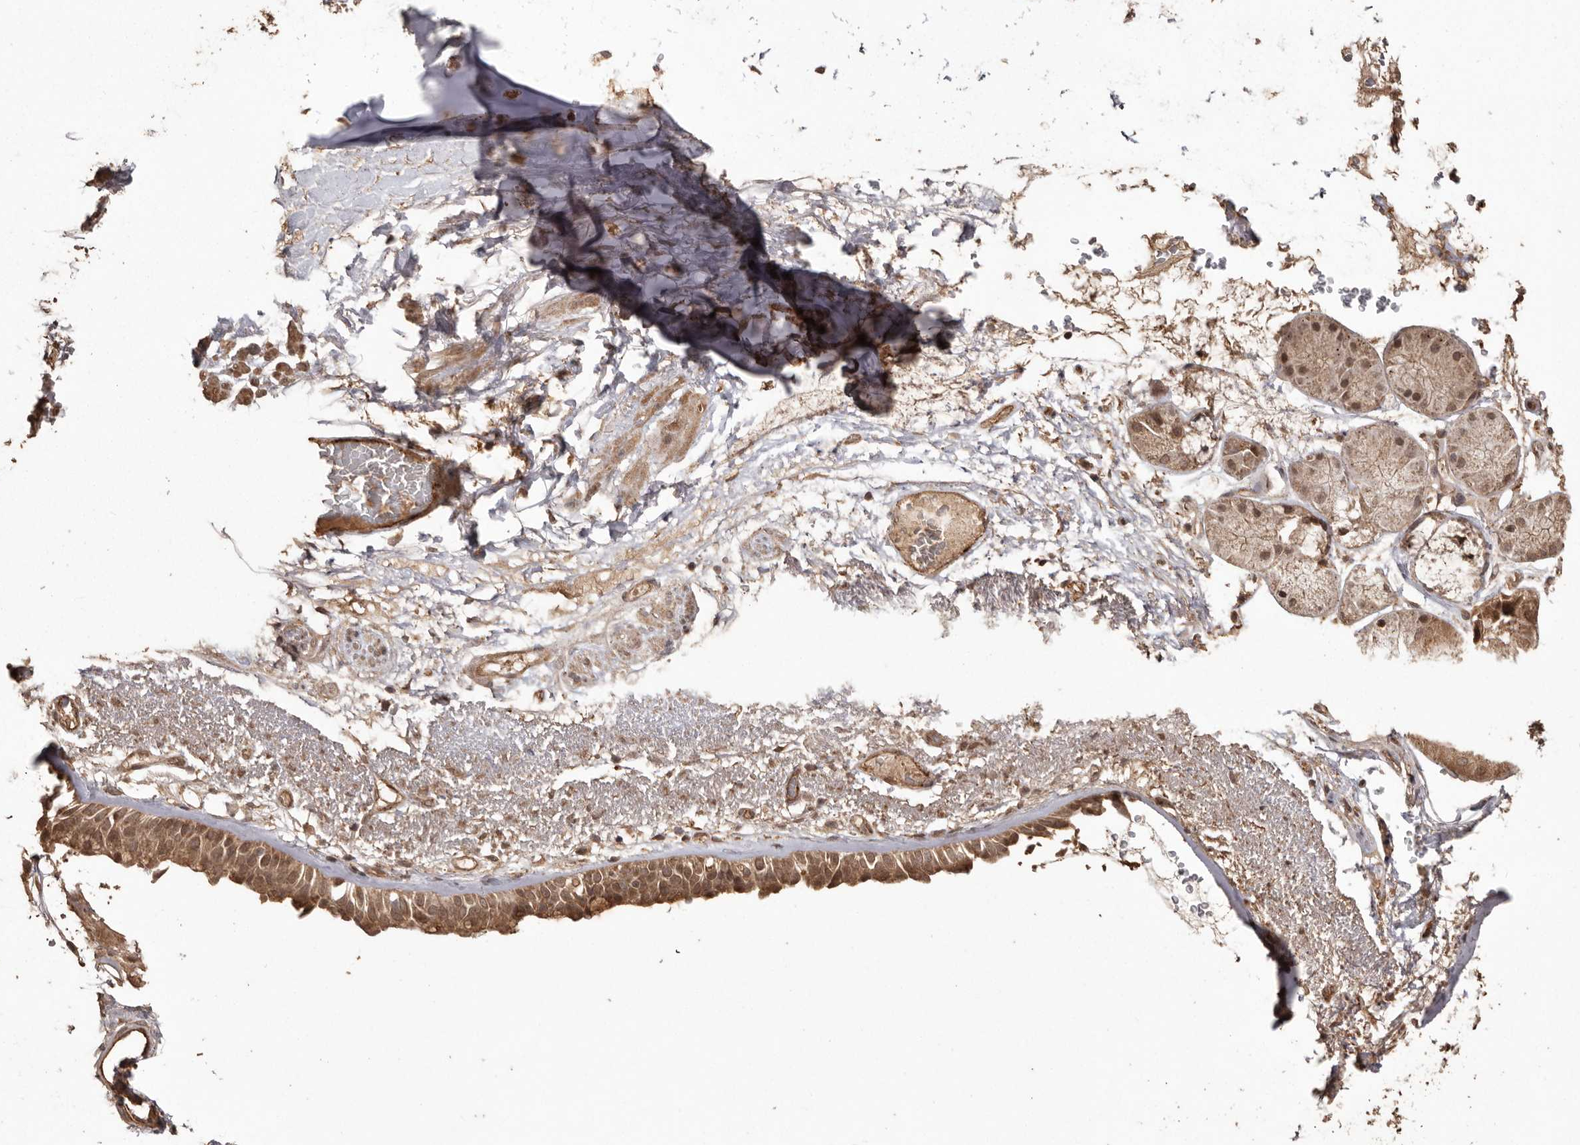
{"staining": {"intensity": "moderate", "quantity": "25%-75%", "location": "cytoplasmic/membranous"}, "tissue": "bronchus", "cell_type": "Respiratory epithelial cells", "image_type": "normal", "snomed": [{"axis": "morphology", "description": "Normal tissue, NOS"}, {"axis": "morphology", "description": "Squamous cell carcinoma, NOS"}, {"axis": "topography", "description": "Lymph node"}, {"axis": "topography", "description": "Bronchus"}, {"axis": "topography", "description": "Lung"}], "caption": "Bronchus was stained to show a protein in brown. There is medium levels of moderate cytoplasmic/membranous positivity in about 25%-75% of respiratory epithelial cells.", "gene": "NUP43", "patient": {"sex": "male", "age": 66}}